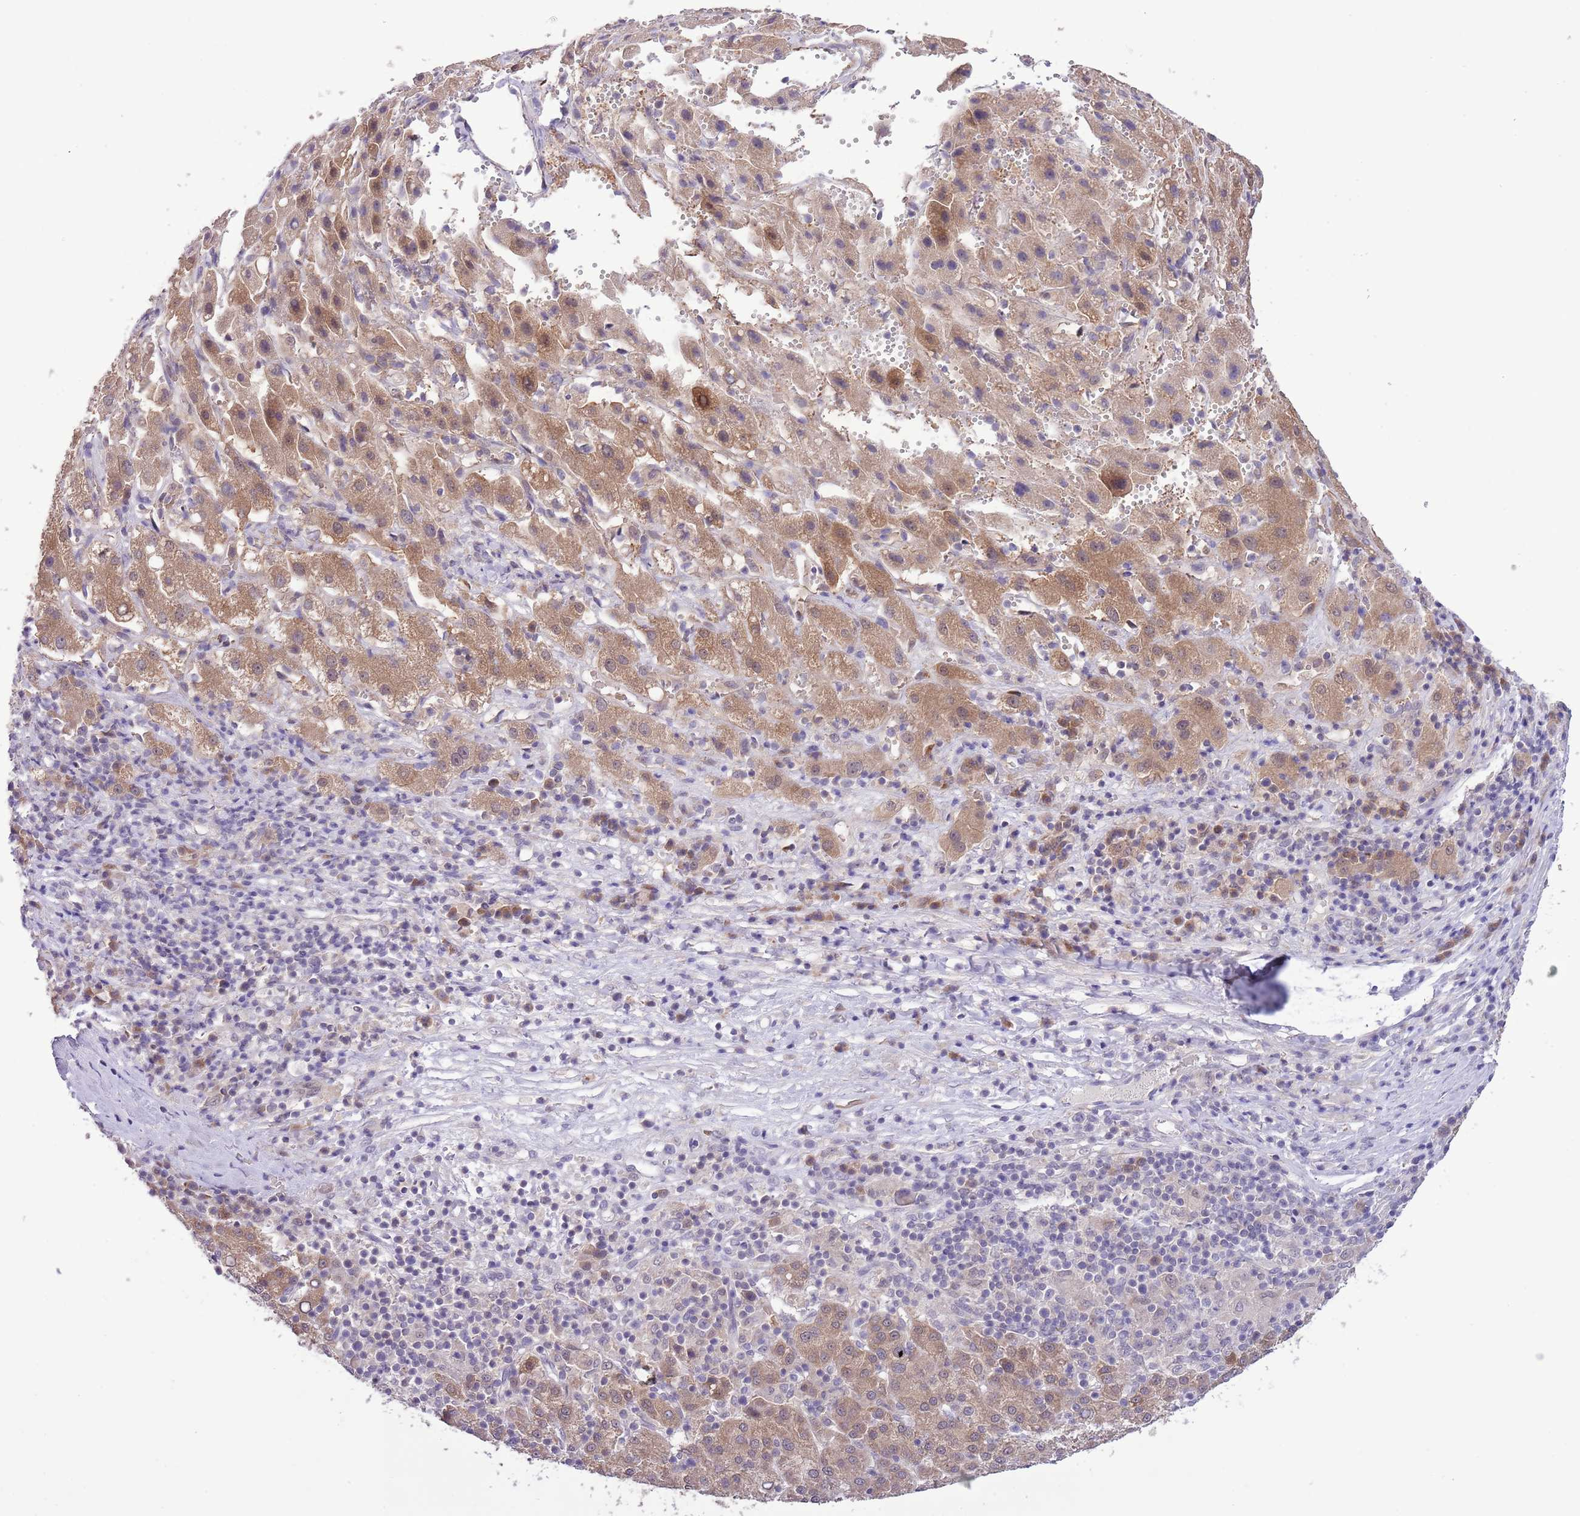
{"staining": {"intensity": "moderate", "quantity": ">75%", "location": "cytoplasmic/membranous"}, "tissue": "liver cancer", "cell_type": "Tumor cells", "image_type": "cancer", "snomed": [{"axis": "morphology", "description": "Carcinoma, Hepatocellular, NOS"}, {"axis": "topography", "description": "Liver"}], "caption": "Brown immunohistochemical staining in human liver cancer (hepatocellular carcinoma) reveals moderate cytoplasmic/membranous positivity in approximately >75% of tumor cells. (DAB (3,3'-diaminobenzidine) = brown stain, brightfield microscopy at high magnification).", "gene": "GALK2", "patient": {"sex": "female", "age": 58}}